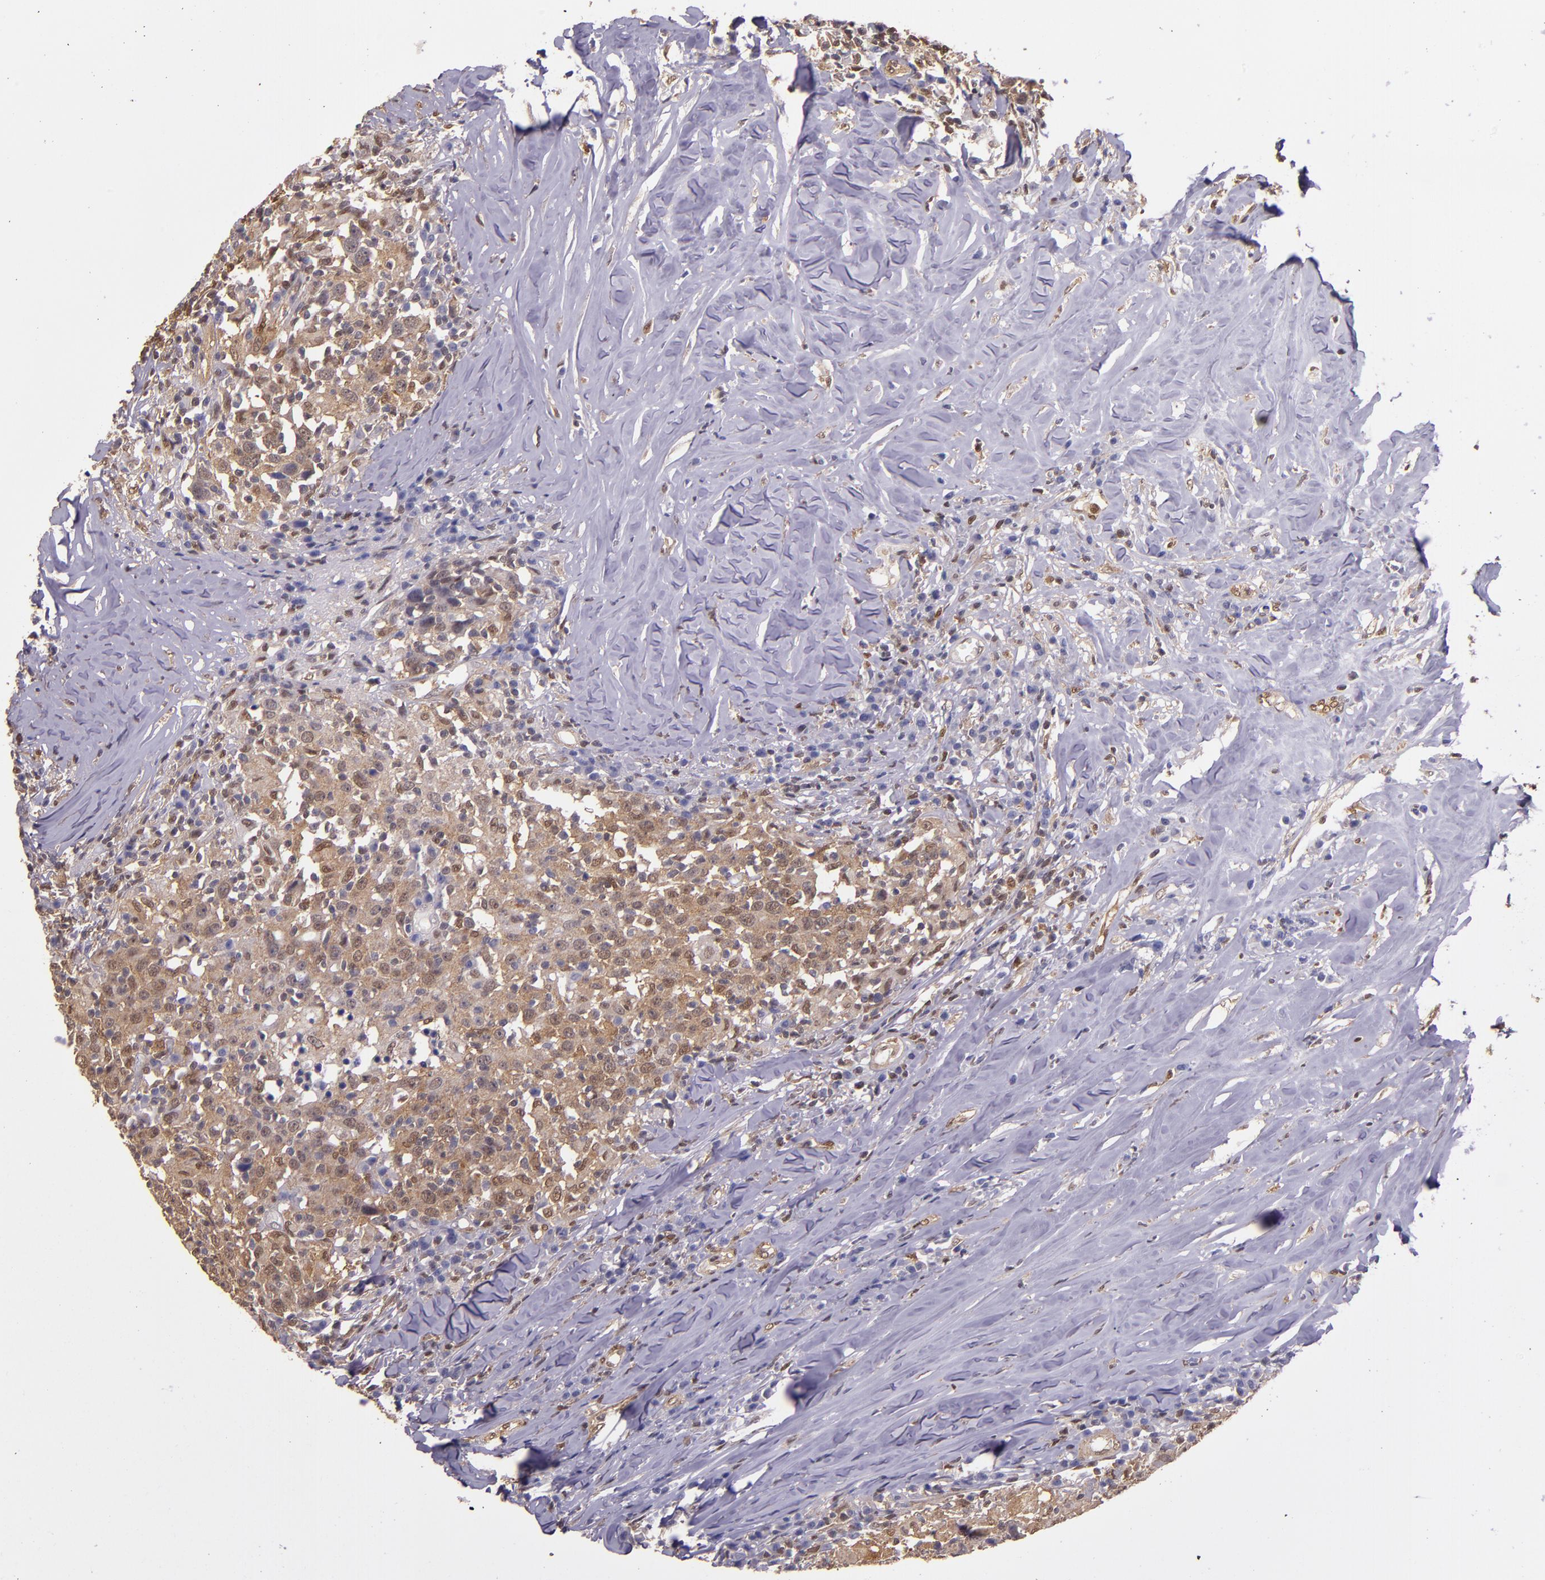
{"staining": {"intensity": "weak", "quantity": ">75%", "location": "cytoplasmic/membranous,nuclear"}, "tissue": "head and neck cancer", "cell_type": "Tumor cells", "image_type": "cancer", "snomed": [{"axis": "morphology", "description": "Adenocarcinoma, NOS"}, {"axis": "topography", "description": "Salivary gland"}, {"axis": "topography", "description": "Head-Neck"}], "caption": "Weak cytoplasmic/membranous and nuclear positivity is seen in about >75% of tumor cells in head and neck adenocarcinoma.", "gene": "STAT6", "patient": {"sex": "female", "age": 65}}